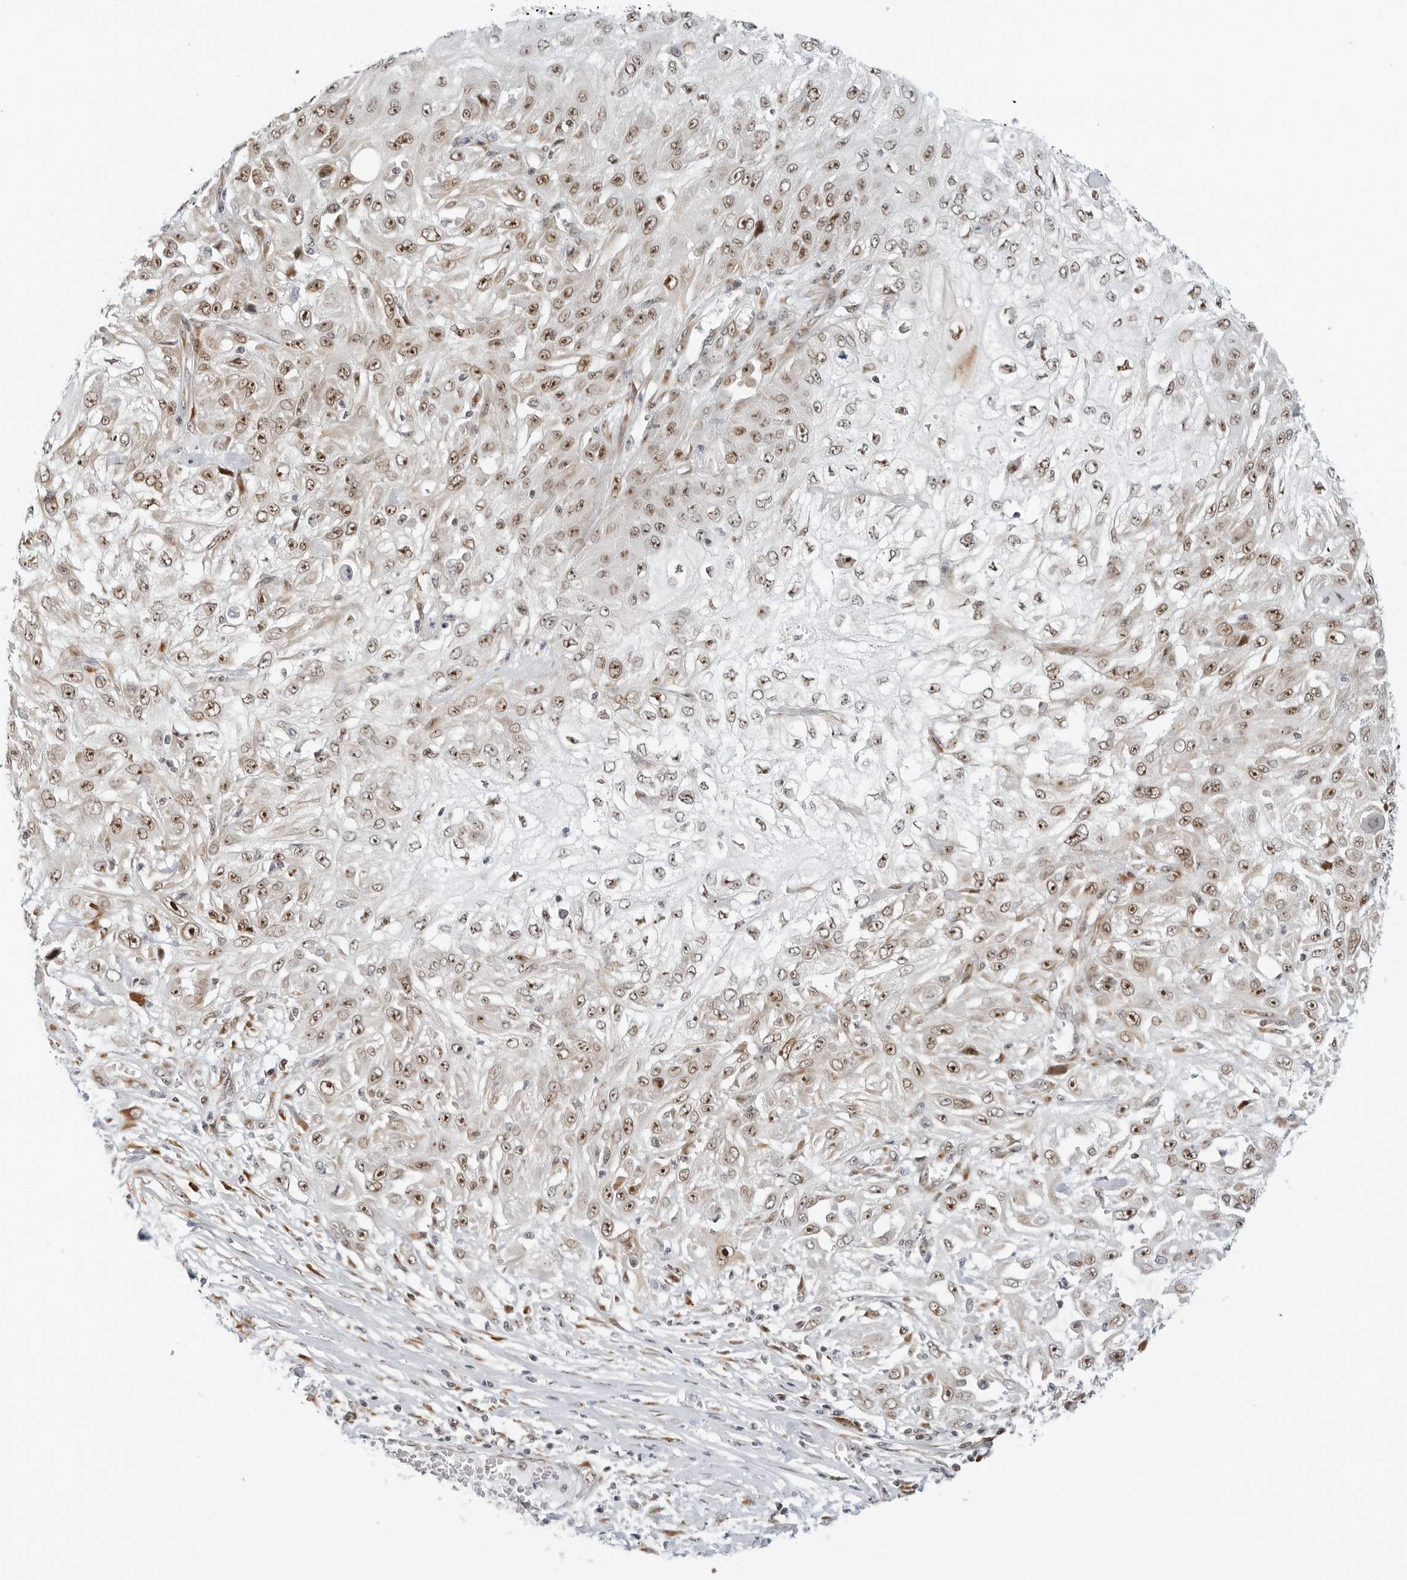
{"staining": {"intensity": "moderate", "quantity": "25%-75%", "location": "nuclear"}, "tissue": "skin cancer", "cell_type": "Tumor cells", "image_type": "cancer", "snomed": [{"axis": "morphology", "description": "Squamous cell carcinoma, NOS"}, {"axis": "morphology", "description": "Squamous cell carcinoma, metastatic, NOS"}, {"axis": "topography", "description": "Skin"}, {"axis": "topography", "description": "Lymph node"}], "caption": "The micrograph exhibits immunohistochemical staining of skin squamous cell carcinoma. There is moderate nuclear positivity is present in about 25%-75% of tumor cells.", "gene": "RIMKLA", "patient": {"sex": "male", "age": 75}}